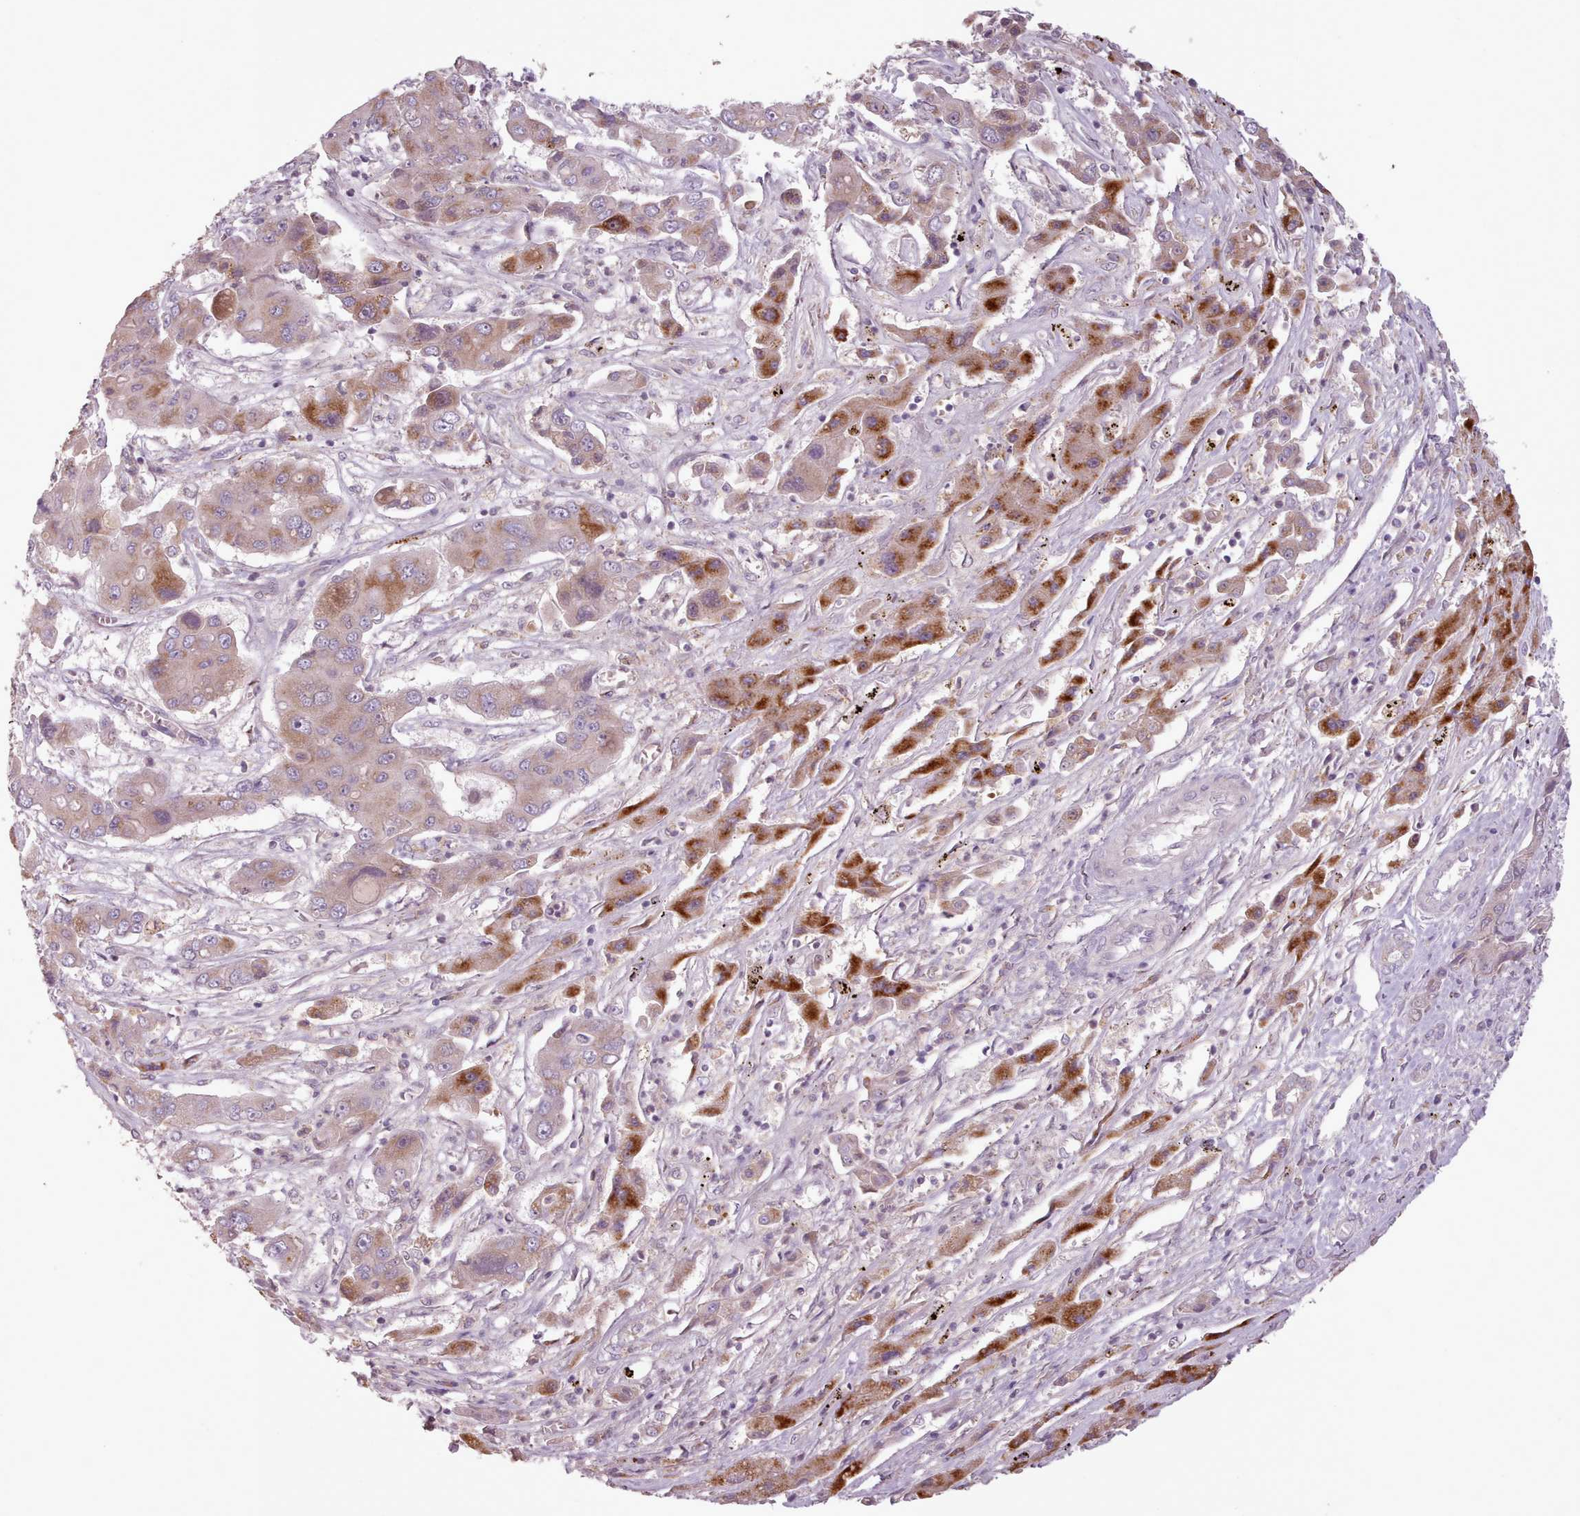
{"staining": {"intensity": "moderate", "quantity": "<25%", "location": "cytoplasmic/membranous"}, "tissue": "liver cancer", "cell_type": "Tumor cells", "image_type": "cancer", "snomed": [{"axis": "morphology", "description": "Cholangiocarcinoma"}, {"axis": "topography", "description": "Liver"}], "caption": "Immunohistochemistry (IHC) of human liver cancer displays low levels of moderate cytoplasmic/membranous positivity in about <25% of tumor cells. (Brightfield microscopy of DAB IHC at high magnification).", "gene": "LAPTM5", "patient": {"sex": "male", "age": 67}}